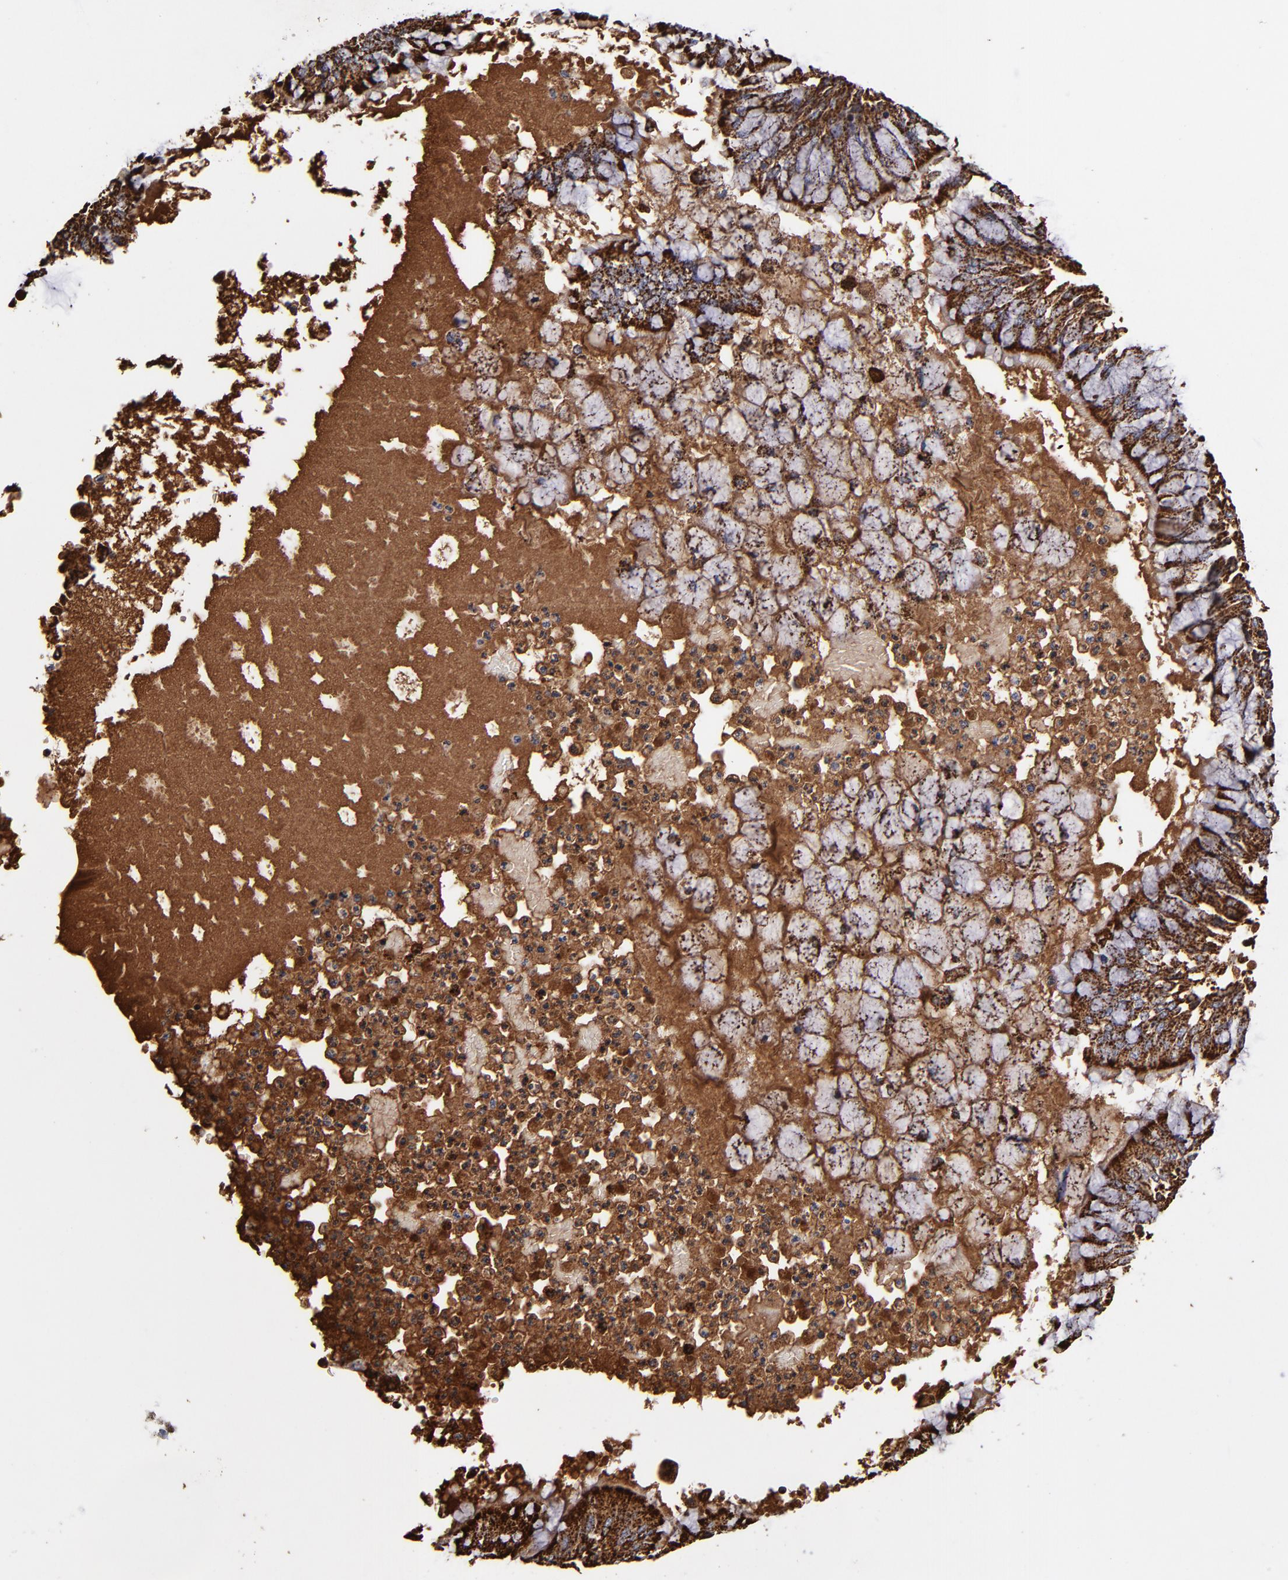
{"staining": {"intensity": "strong", "quantity": ">75%", "location": "cytoplasmic/membranous"}, "tissue": "bronchus", "cell_type": "Respiratory epithelial cells", "image_type": "normal", "snomed": [{"axis": "morphology", "description": "Normal tissue, NOS"}, {"axis": "topography", "description": "Cartilage tissue"}, {"axis": "topography", "description": "Bronchus"}, {"axis": "topography", "description": "Lung"}], "caption": "Brown immunohistochemical staining in benign bronchus exhibits strong cytoplasmic/membranous staining in about >75% of respiratory epithelial cells.", "gene": "SOD2", "patient": {"sex": "female", "age": 49}}